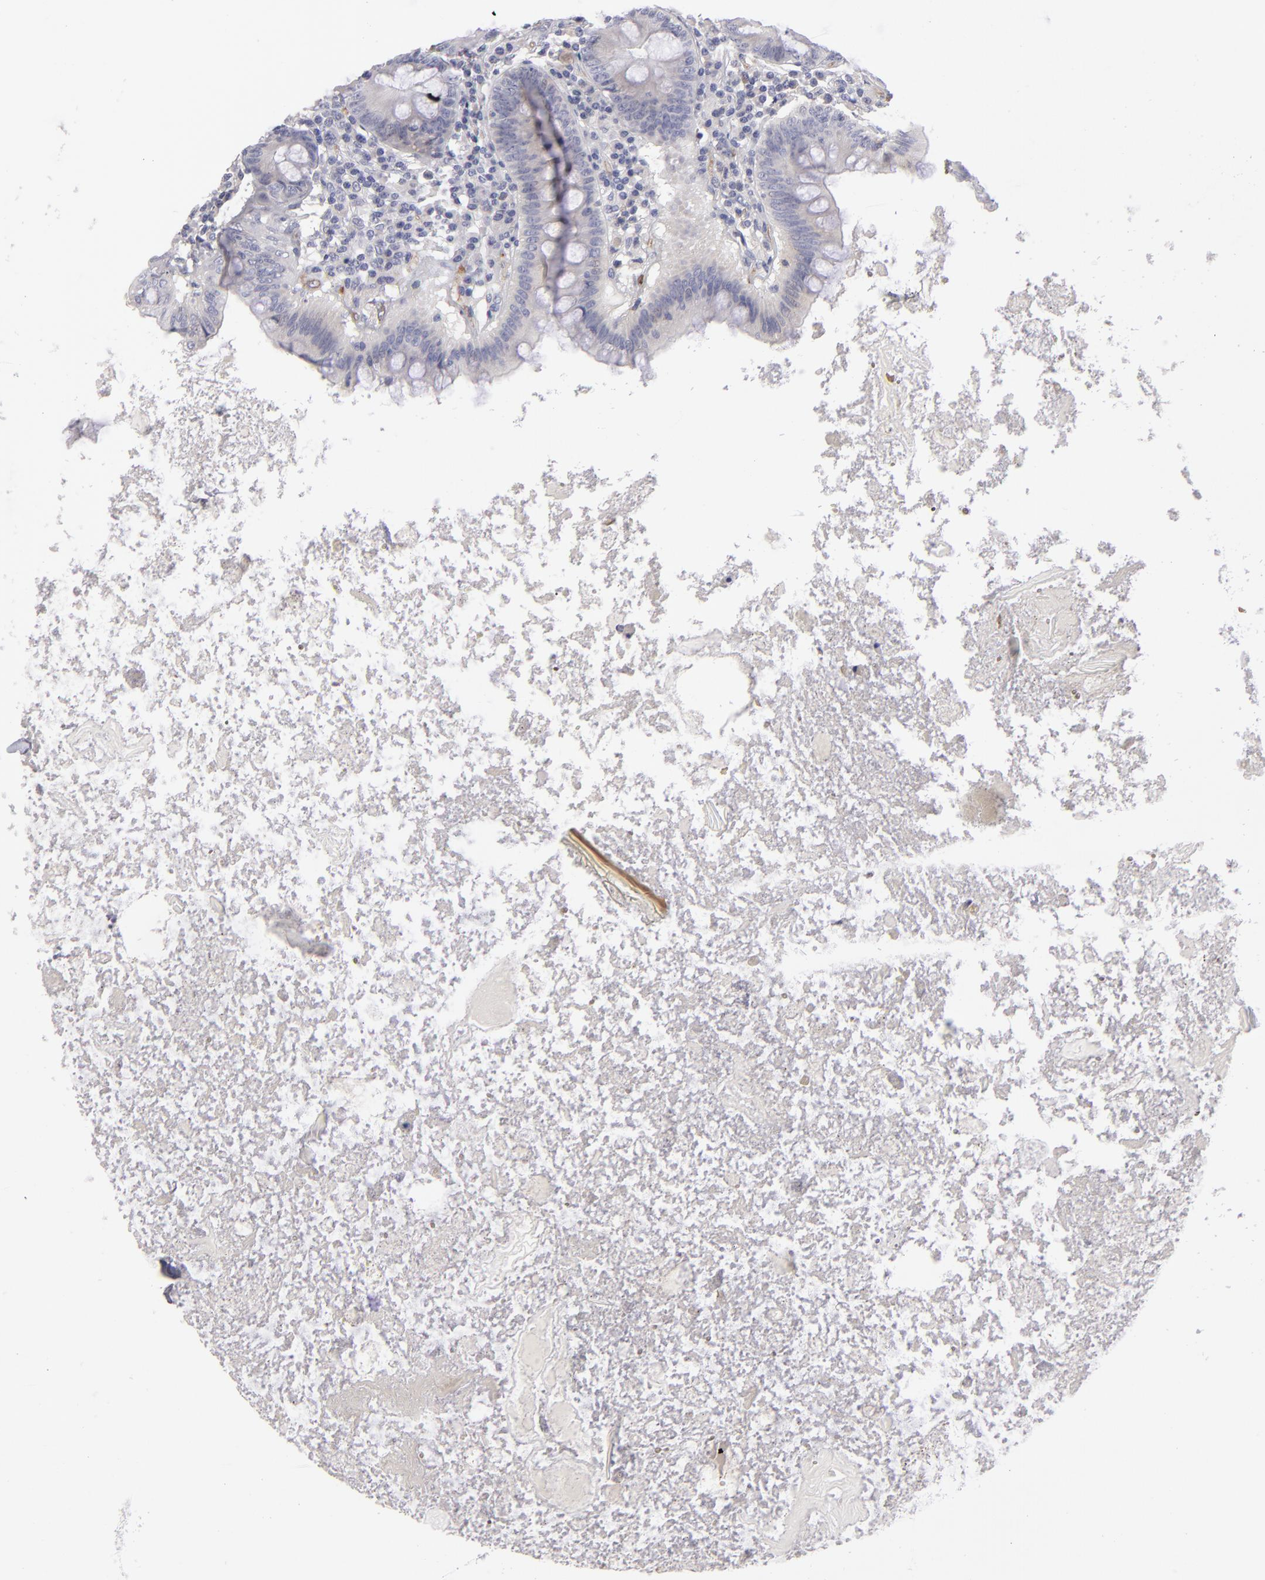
{"staining": {"intensity": "negative", "quantity": "none", "location": "none"}, "tissue": "appendix", "cell_type": "Glandular cells", "image_type": "normal", "snomed": [{"axis": "morphology", "description": "Normal tissue, NOS"}, {"axis": "topography", "description": "Appendix"}], "caption": "Protein analysis of normal appendix reveals no significant expression in glandular cells. The staining was performed using DAB to visualize the protein expression in brown, while the nuclei were stained in blue with hematoxylin (Magnification: 20x).", "gene": "PLVAP", "patient": {"sex": "female", "age": 82}}